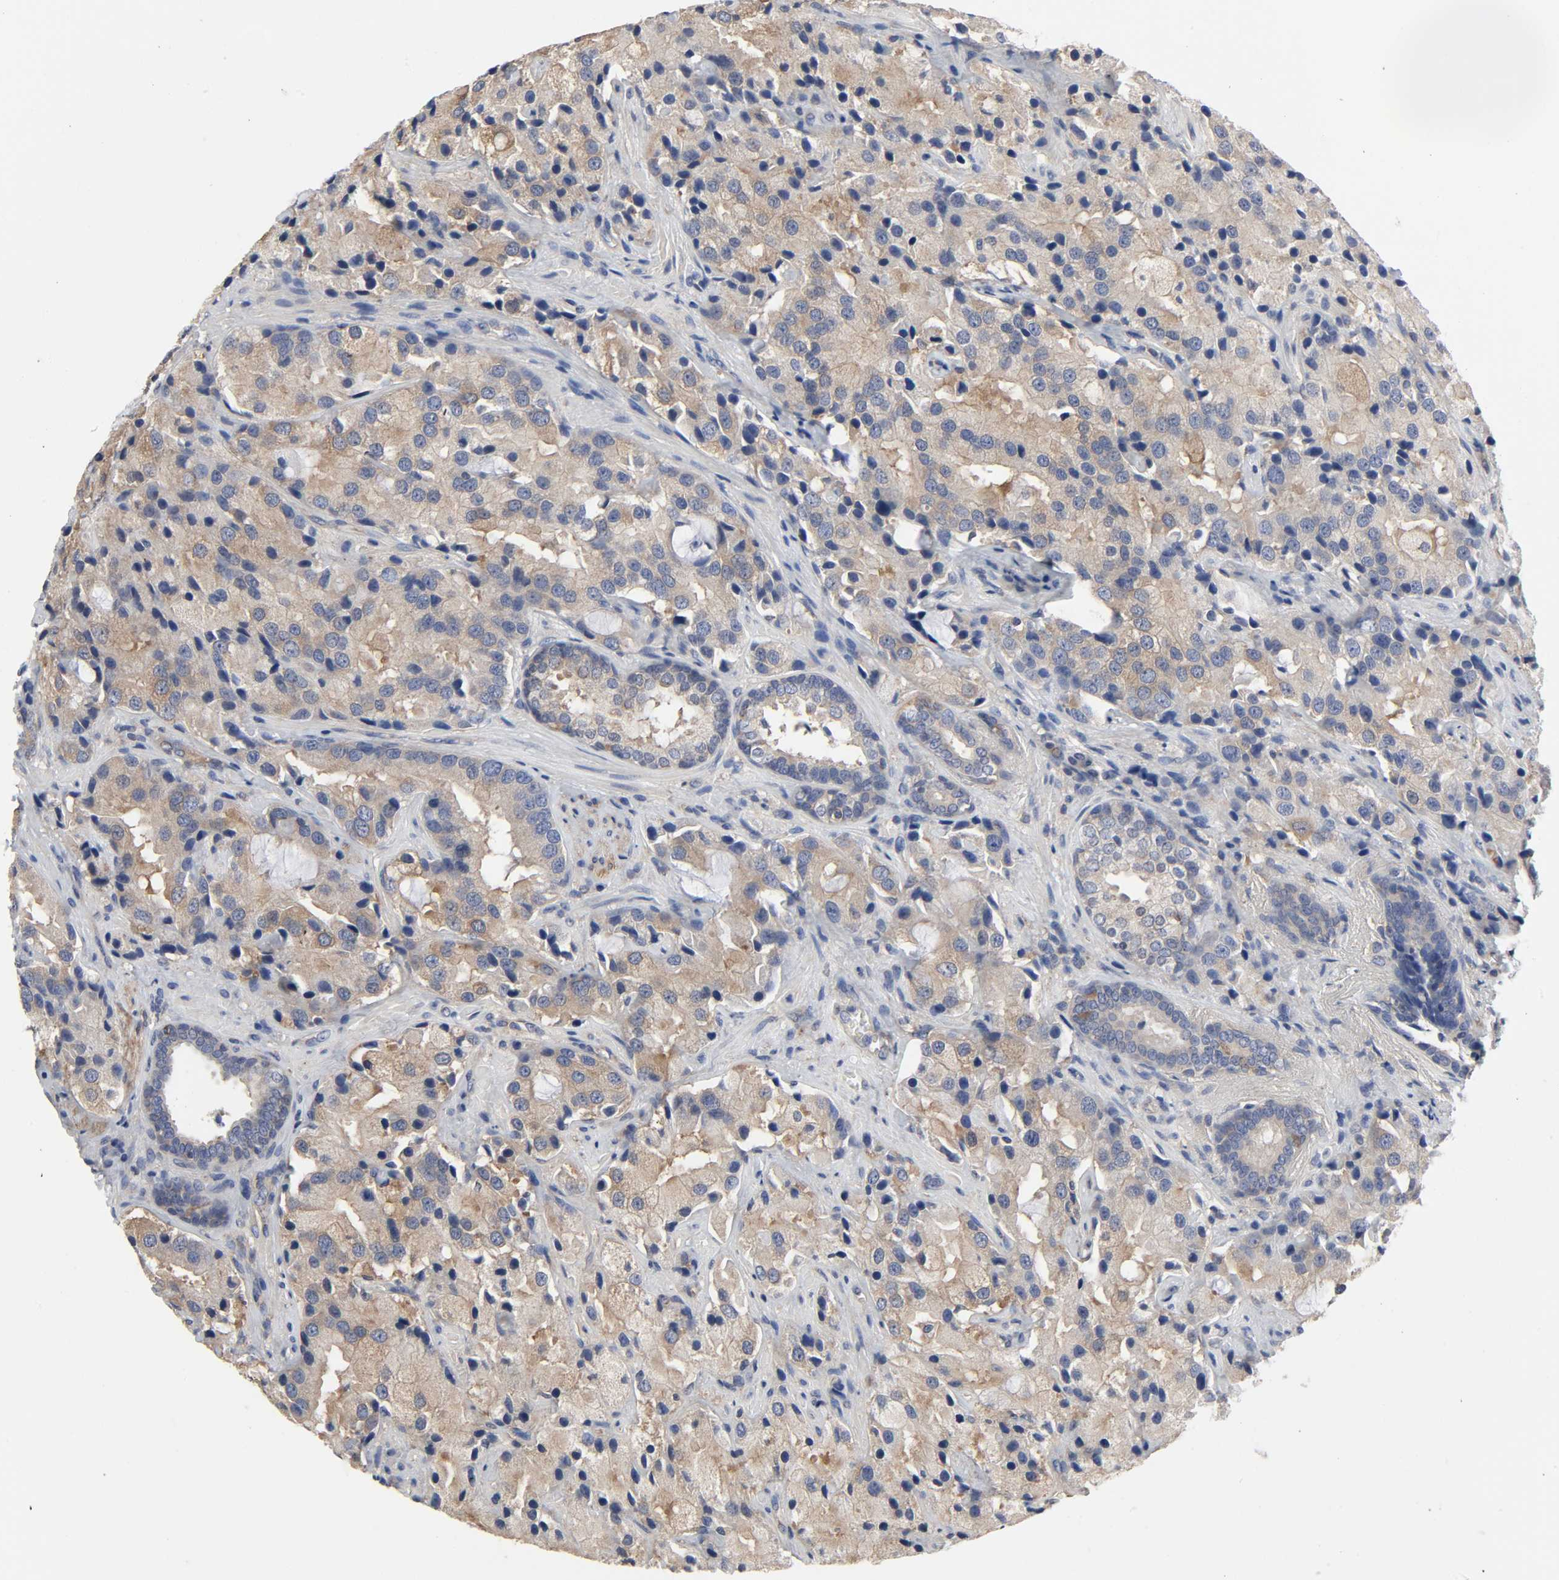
{"staining": {"intensity": "moderate", "quantity": ">75%", "location": "cytoplasmic/membranous"}, "tissue": "prostate cancer", "cell_type": "Tumor cells", "image_type": "cancer", "snomed": [{"axis": "morphology", "description": "Adenocarcinoma, High grade"}, {"axis": "topography", "description": "Prostate"}], "caption": "IHC histopathology image of neoplastic tissue: prostate high-grade adenocarcinoma stained using immunohistochemistry exhibits medium levels of moderate protein expression localized specifically in the cytoplasmic/membranous of tumor cells, appearing as a cytoplasmic/membranous brown color.", "gene": "DYNLT3", "patient": {"sex": "male", "age": 70}}